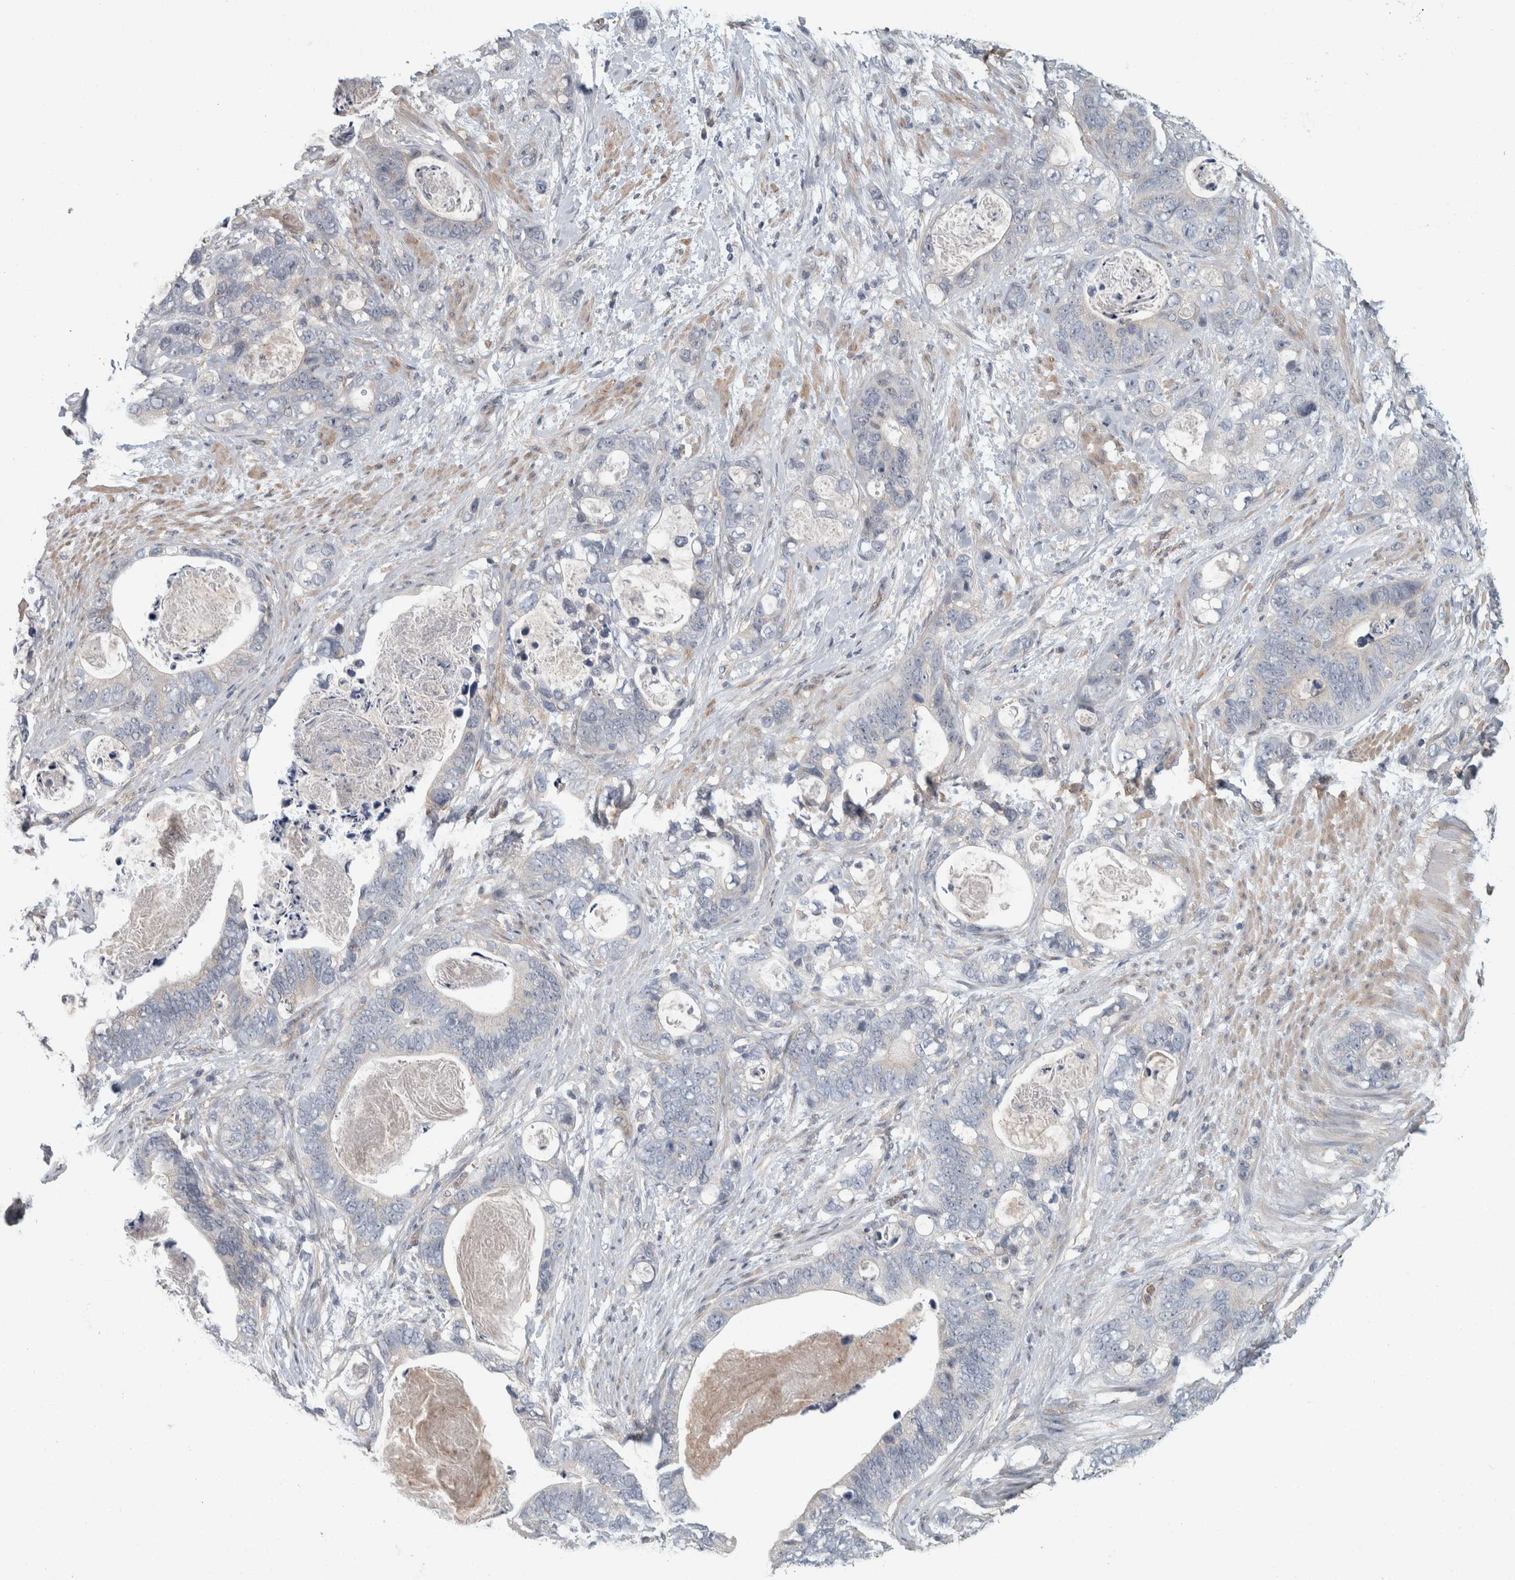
{"staining": {"intensity": "negative", "quantity": "none", "location": "none"}, "tissue": "stomach cancer", "cell_type": "Tumor cells", "image_type": "cancer", "snomed": [{"axis": "morphology", "description": "Normal tissue, NOS"}, {"axis": "morphology", "description": "Adenocarcinoma, NOS"}, {"axis": "topography", "description": "Stomach"}], "caption": "High magnification brightfield microscopy of stomach cancer stained with DAB (3,3'-diaminobenzidine) (brown) and counterstained with hematoxylin (blue): tumor cells show no significant expression.", "gene": "KCNJ3", "patient": {"sex": "female", "age": 89}}